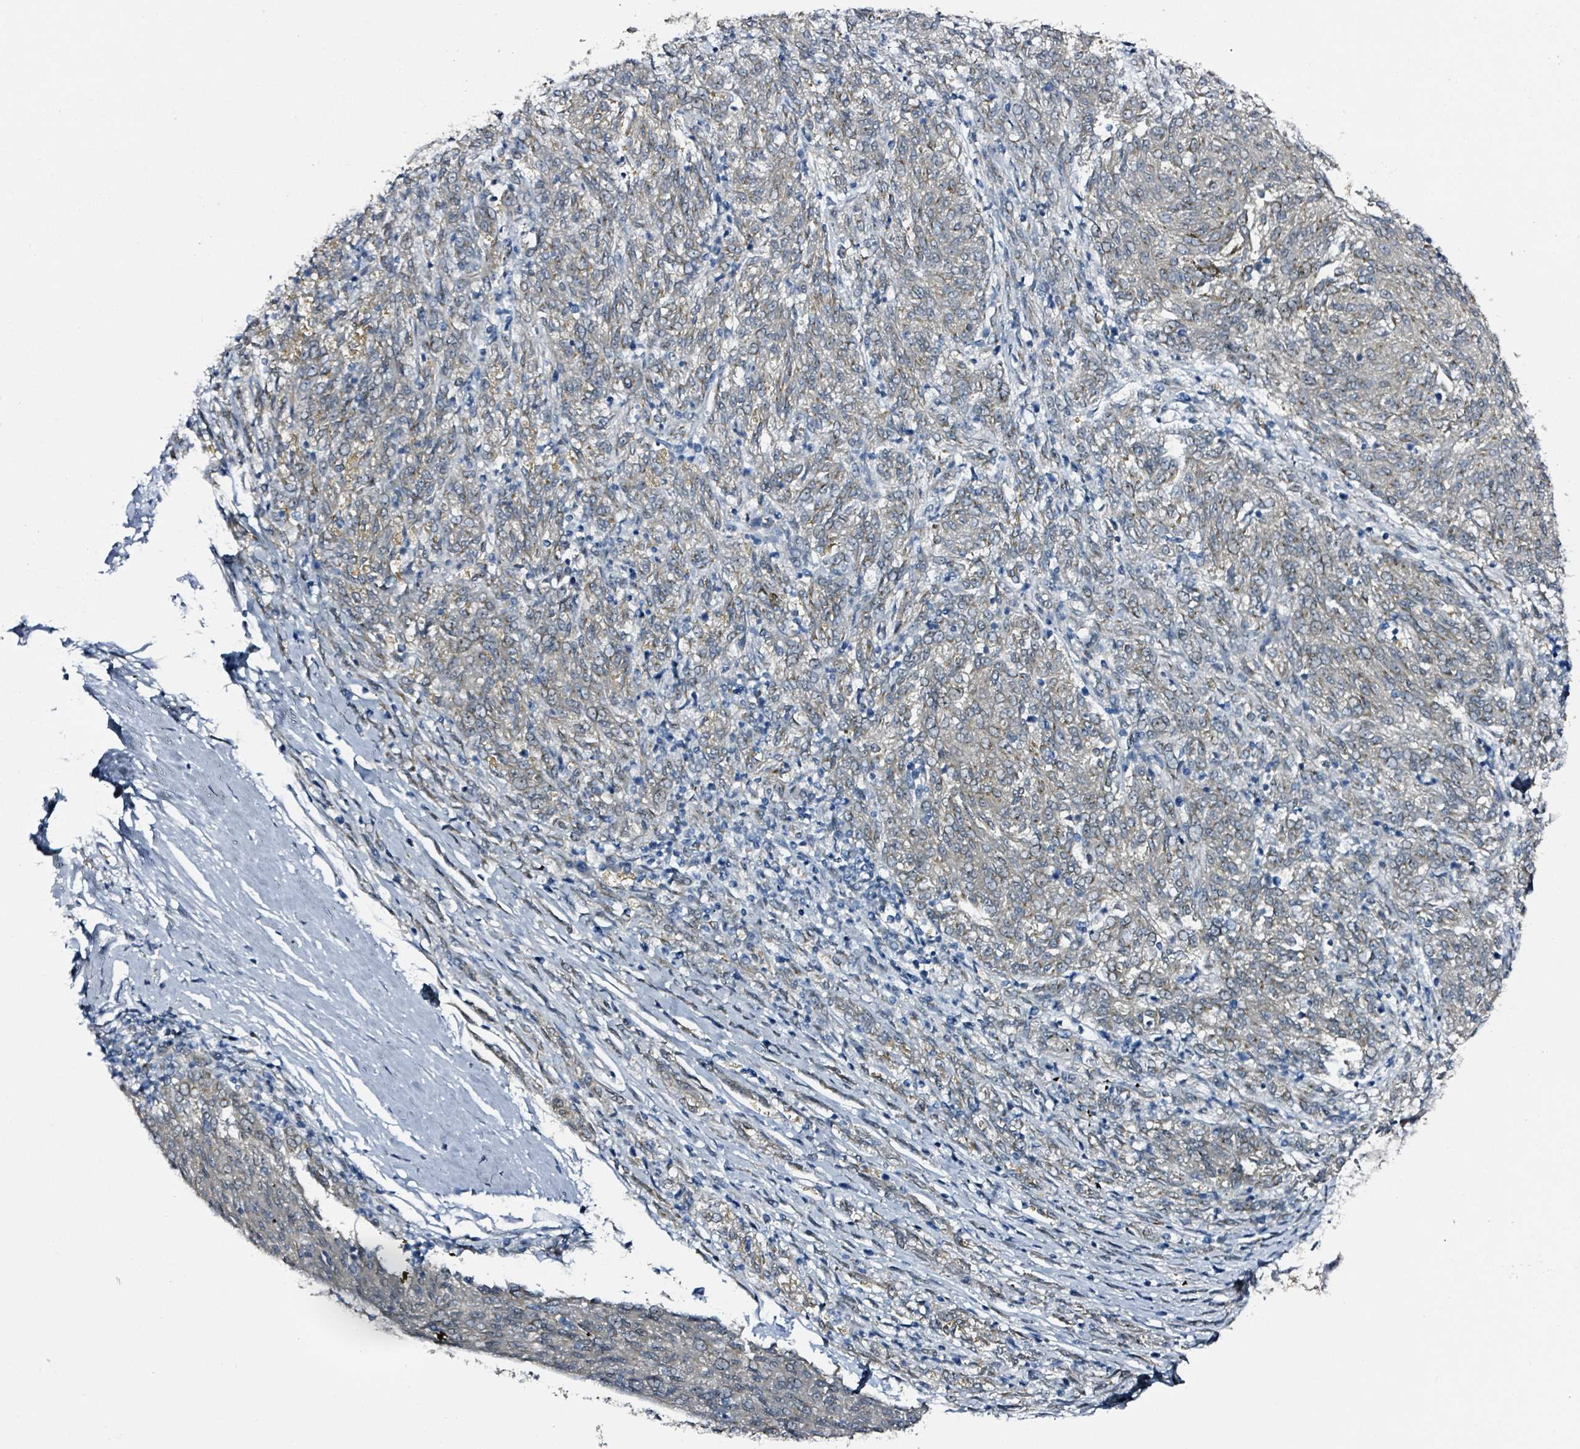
{"staining": {"intensity": "negative", "quantity": "none", "location": "none"}, "tissue": "melanoma", "cell_type": "Tumor cells", "image_type": "cancer", "snomed": [{"axis": "morphology", "description": "Malignant melanoma, NOS"}, {"axis": "topography", "description": "Skin"}], "caption": "This is an immunohistochemistry photomicrograph of melanoma. There is no staining in tumor cells.", "gene": "B3GAT3", "patient": {"sex": "female", "age": 72}}